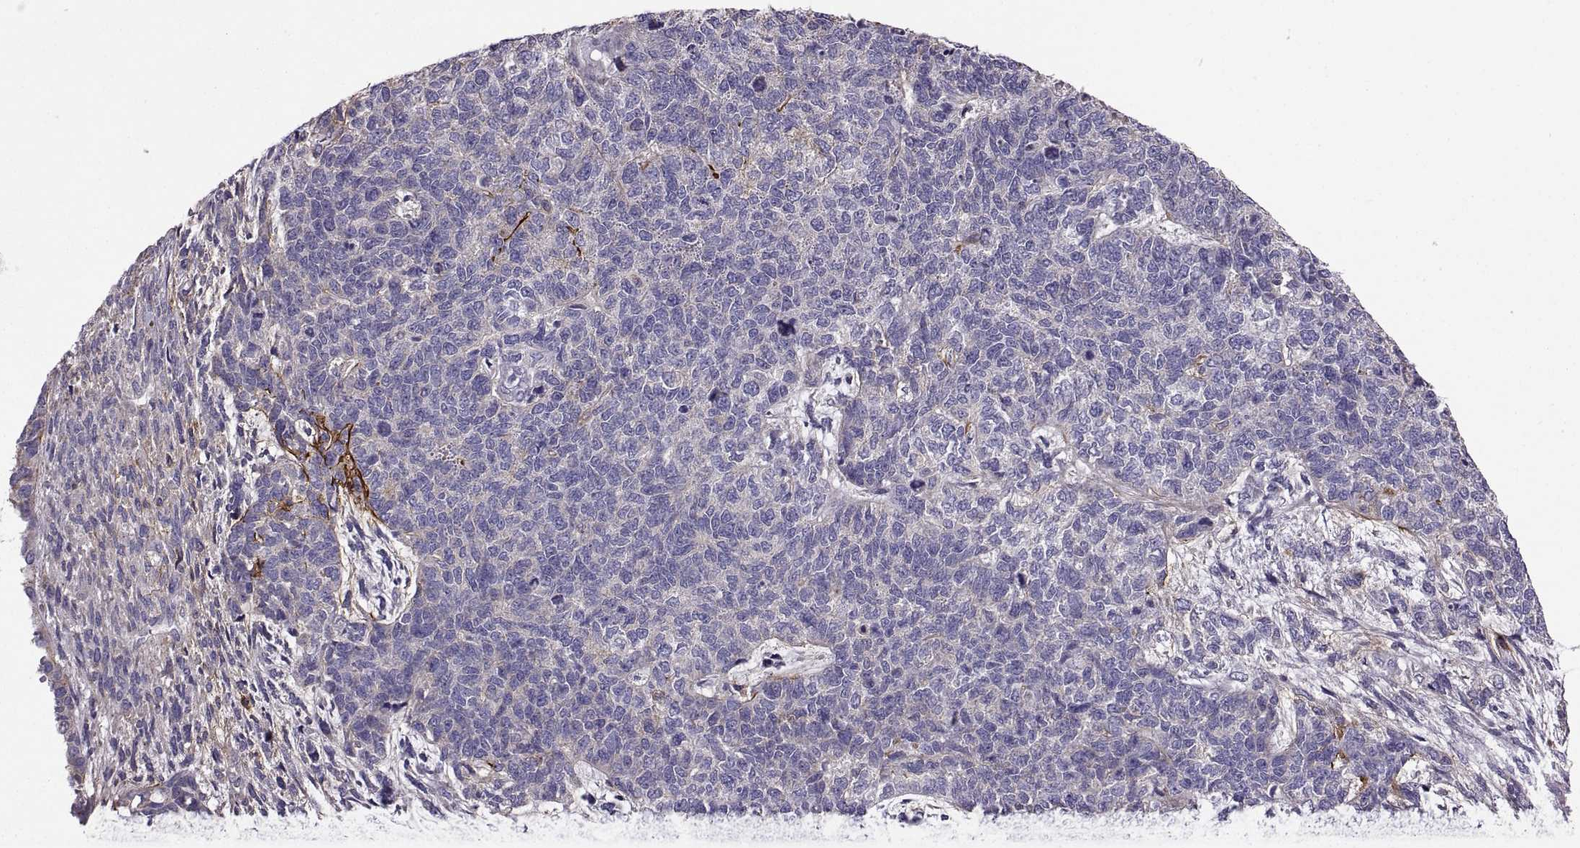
{"staining": {"intensity": "negative", "quantity": "none", "location": "none"}, "tissue": "cervical cancer", "cell_type": "Tumor cells", "image_type": "cancer", "snomed": [{"axis": "morphology", "description": "Squamous cell carcinoma, NOS"}, {"axis": "topography", "description": "Cervix"}], "caption": "Immunohistochemistry (IHC) micrograph of squamous cell carcinoma (cervical) stained for a protein (brown), which reveals no expression in tumor cells.", "gene": "EMILIN2", "patient": {"sex": "female", "age": 63}}